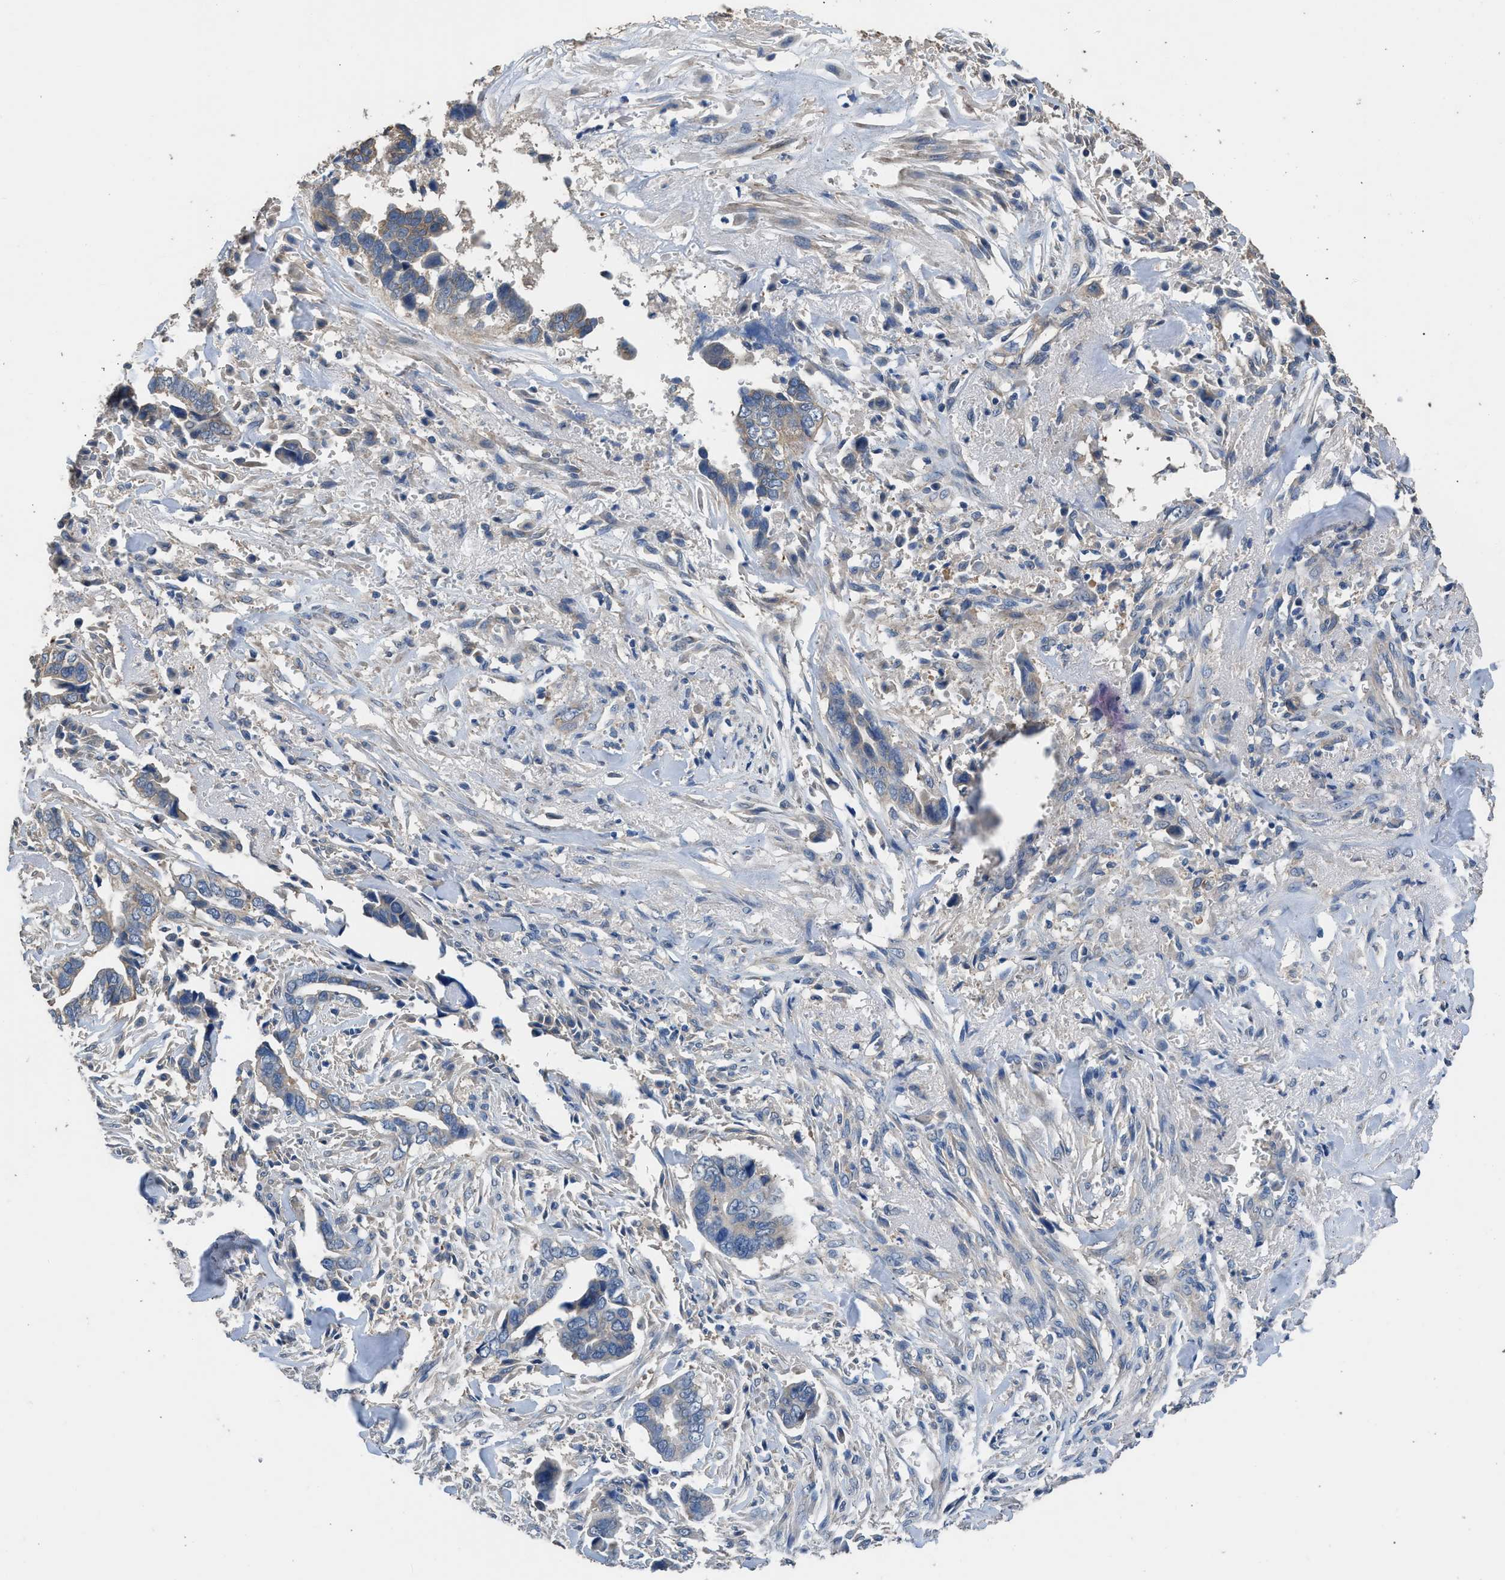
{"staining": {"intensity": "weak", "quantity": "25%-75%", "location": "cytoplasmic/membranous"}, "tissue": "liver cancer", "cell_type": "Tumor cells", "image_type": "cancer", "snomed": [{"axis": "morphology", "description": "Cholangiocarcinoma"}, {"axis": "topography", "description": "Liver"}], "caption": "Protein expression analysis of liver cholangiocarcinoma exhibits weak cytoplasmic/membranous staining in about 25%-75% of tumor cells. The staining was performed using DAB (3,3'-diaminobenzidine) to visualize the protein expression in brown, while the nuclei were stained in blue with hematoxylin (Magnification: 20x).", "gene": "ITSN1", "patient": {"sex": "female", "age": 79}}